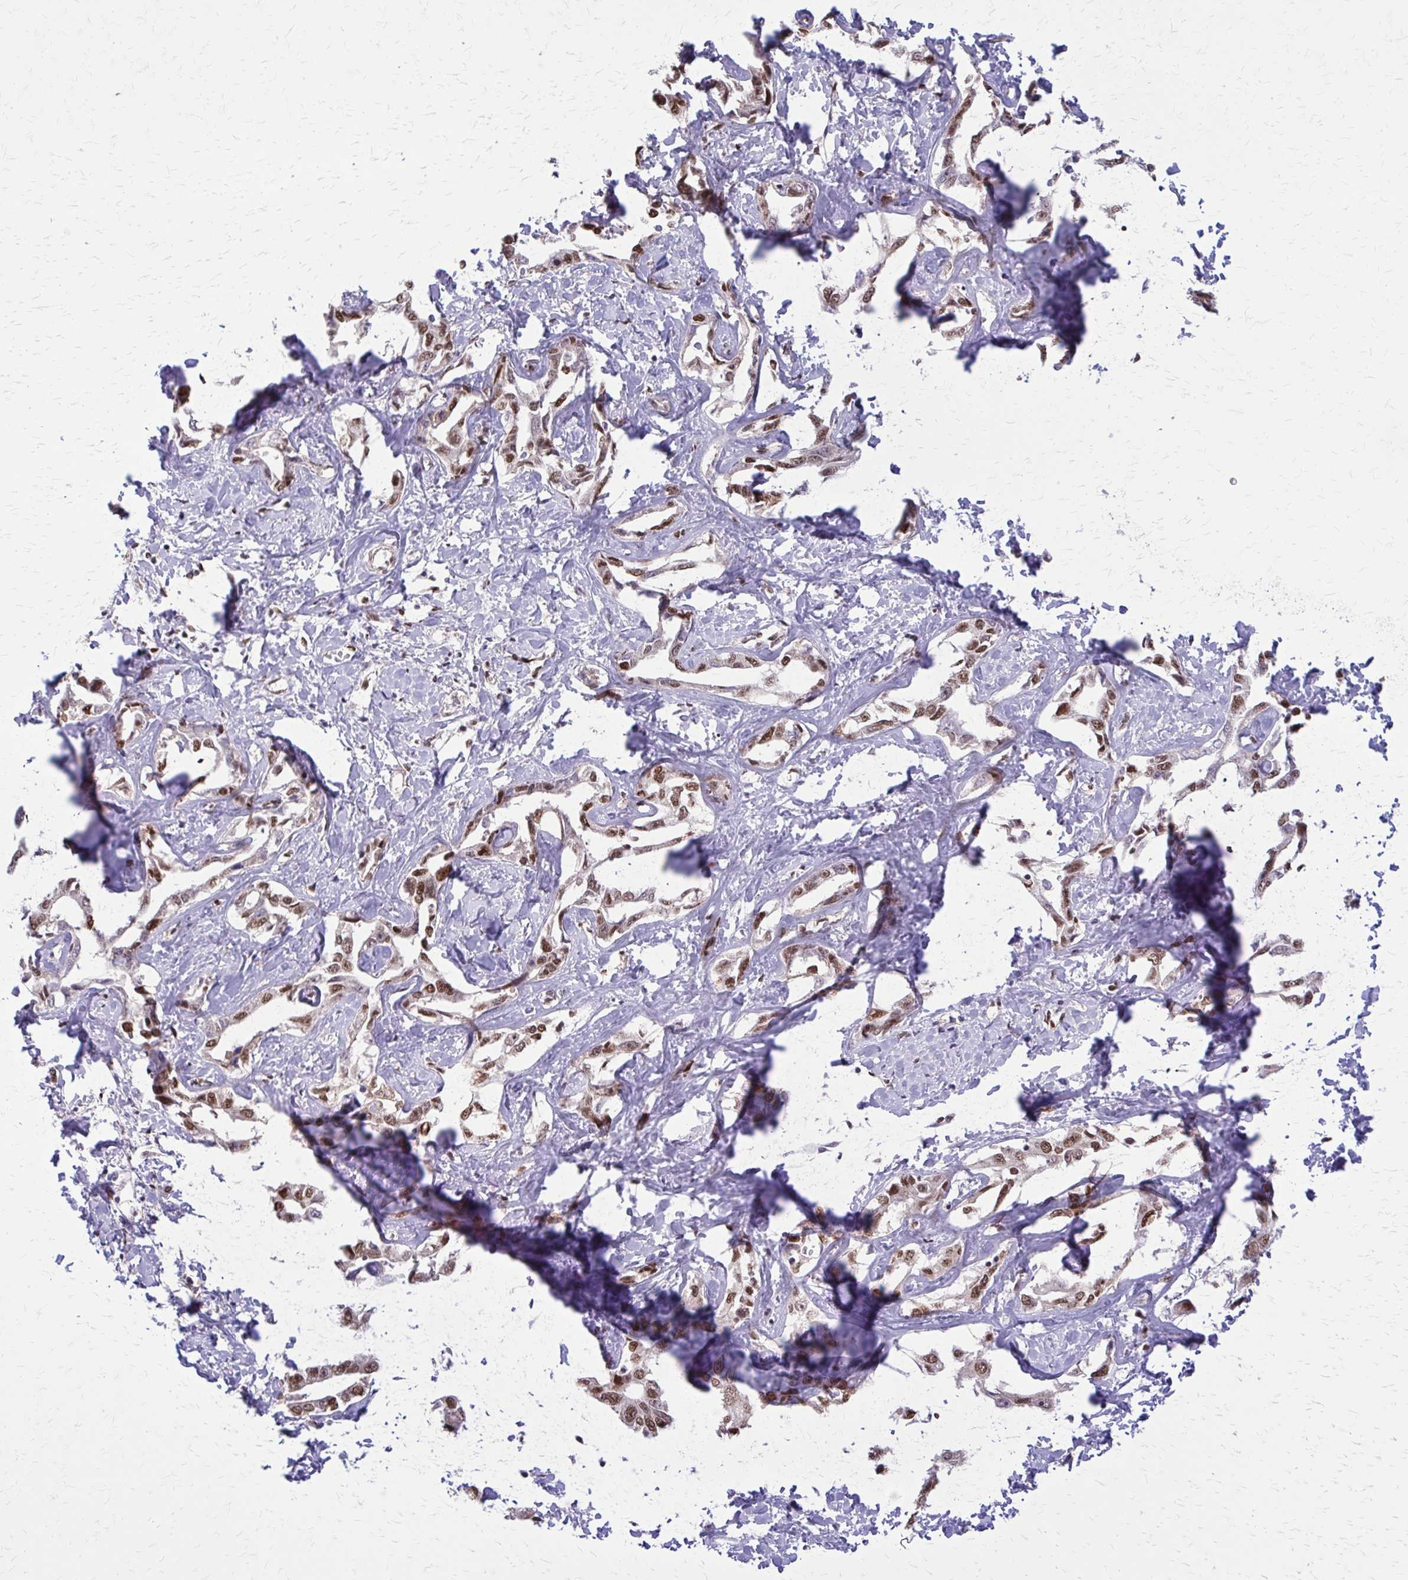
{"staining": {"intensity": "moderate", "quantity": ">75%", "location": "nuclear"}, "tissue": "liver cancer", "cell_type": "Tumor cells", "image_type": "cancer", "snomed": [{"axis": "morphology", "description": "Cholangiocarcinoma"}, {"axis": "topography", "description": "Liver"}], "caption": "High-power microscopy captured an immunohistochemistry (IHC) image of cholangiocarcinoma (liver), revealing moderate nuclear positivity in approximately >75% of tumor cells.", "gene": "TTF1", "patient": {"sex": "male", "age": 59}}